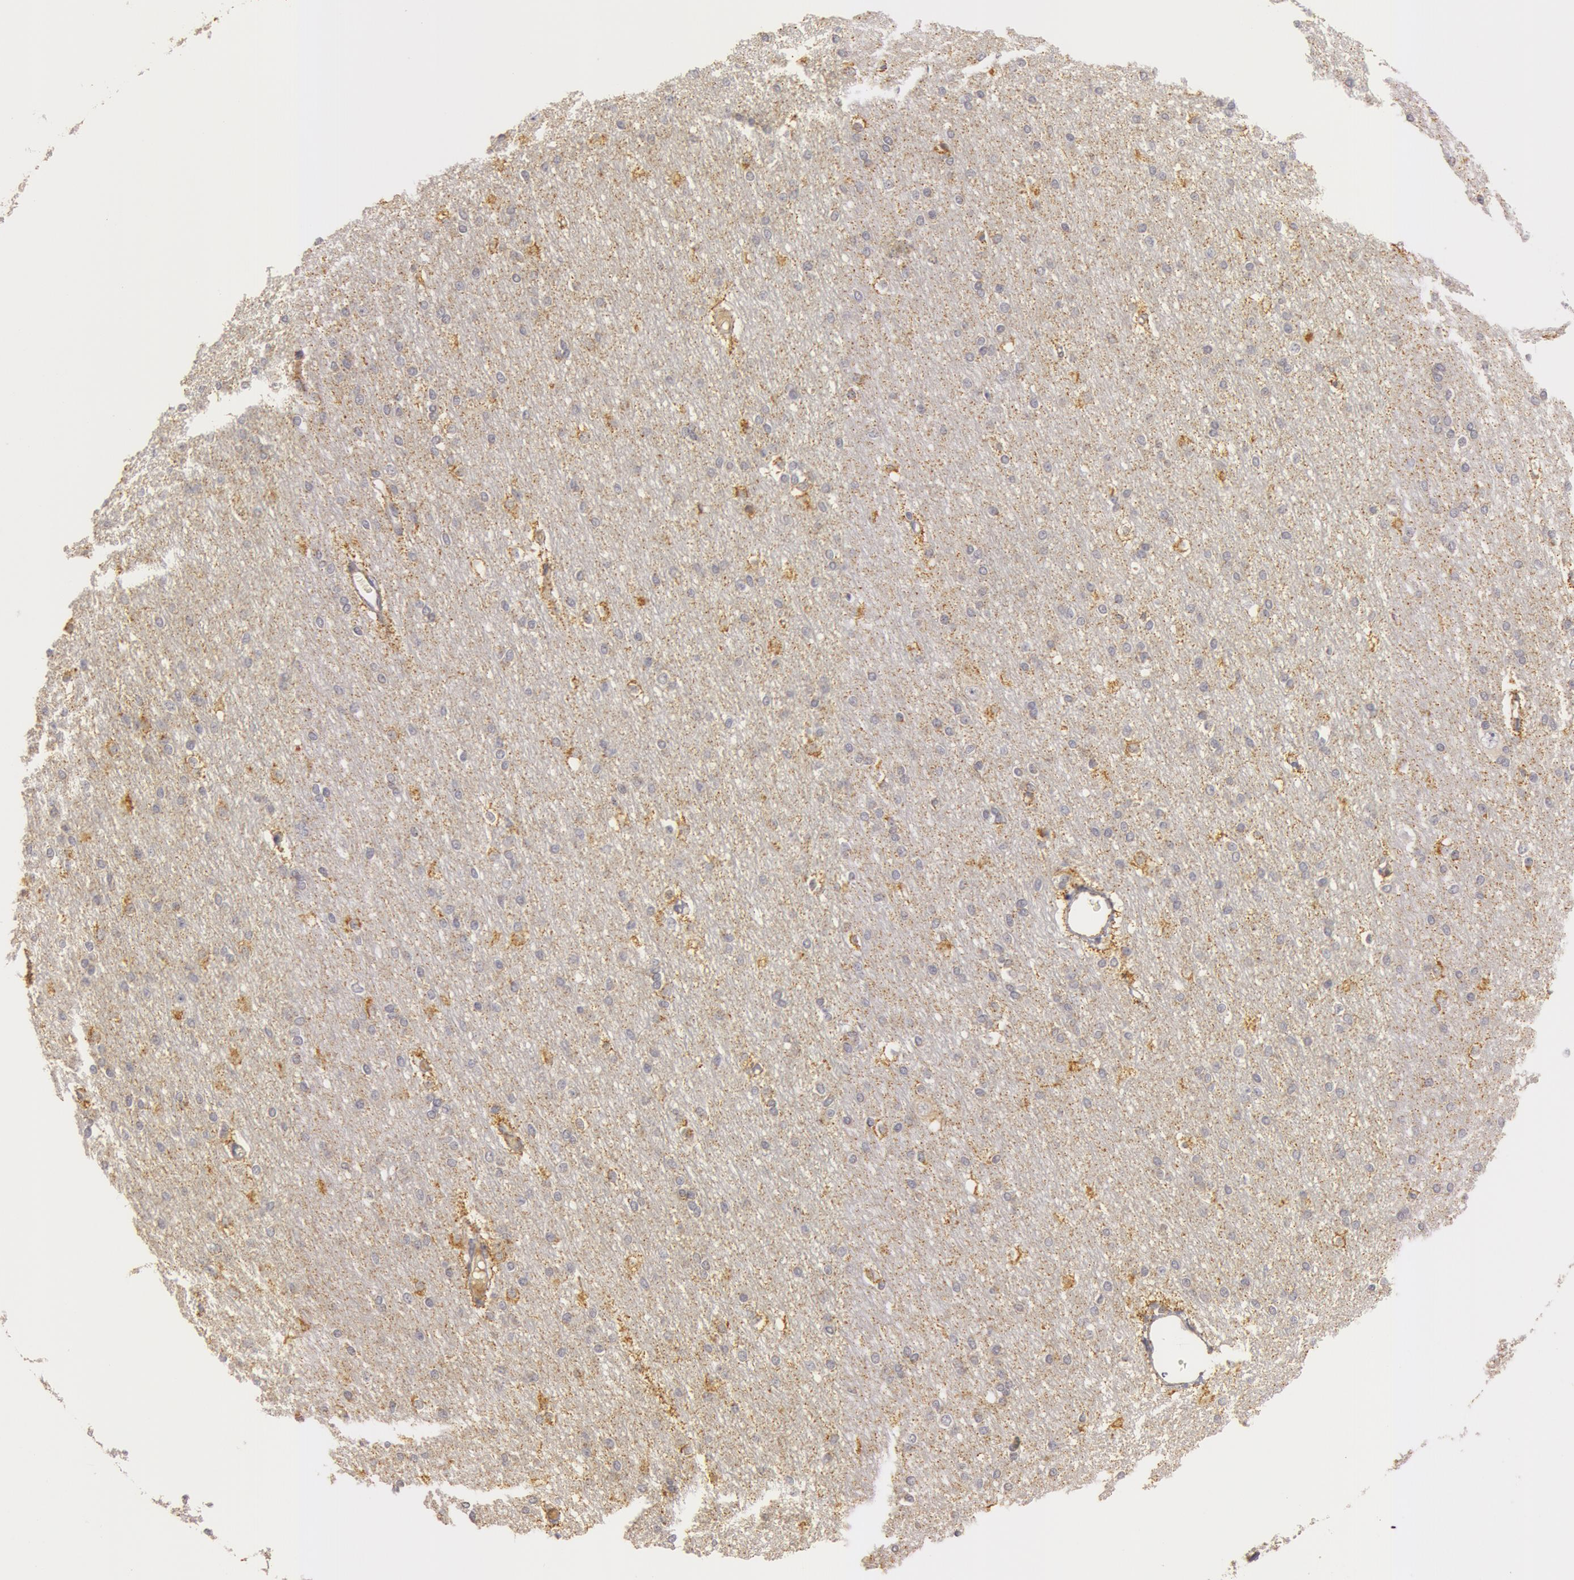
{"staining": {"intensity": "negative", "quantity": "none", "location": "none"}, "tissue": "cerebral cortex", "cell_type": "Endothelial cells", "image_type": "normal", "snomed": [{"axis": "morphology", "description": "Normal tissue, NOS"}, {"axis": "morphology", "description": "Inflammation, NOS"}, {"axis": "topography", "description": "Cerebral cortex"}], "caption": "Immunohistochemistry photomicrograph of normal cerebral cortex stained for a protein (brown), which demonstrates no staining in endothelial cells. (DAB IHC with hematoxylin counter stain).", "gene": "C7", "patient": {"sex": "male", "age": 6}}